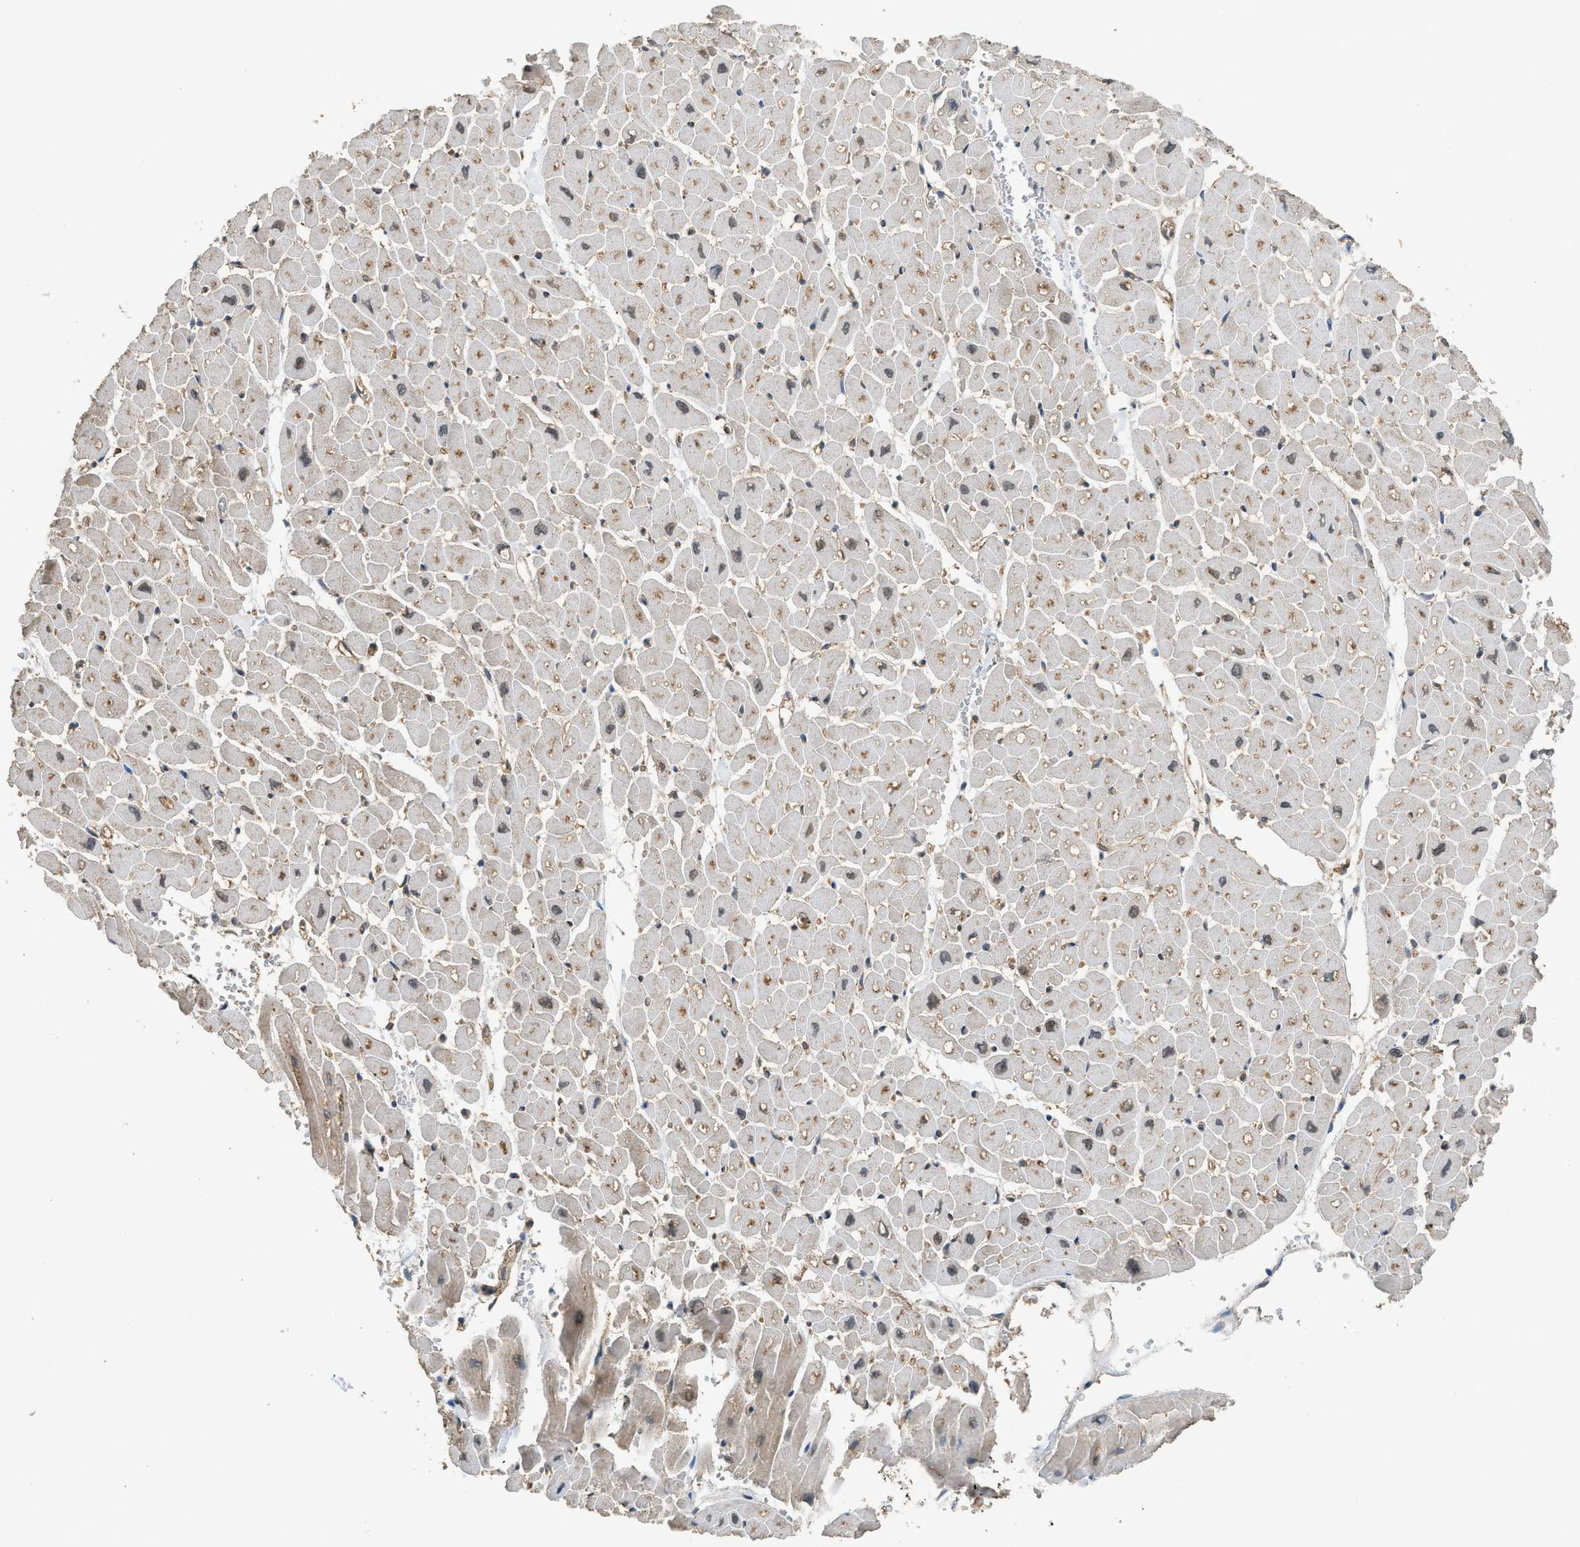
{"staining": {"intensity": "weak", "quantity": "25%-75%", "location": "cytoplasmic/membranous"}, "tissue": "heart muscle", "cell_type": "Cardiomyocytes", "image_type": "normal", "snomed": [{"axis": "morphology", "description": "Normal tissue, NOS"}, {"axis": "topography", "description": "Heart"}], "caption": "Immunohistochemical staining of unremarkable heart muscle reveals weak cytoplasmic/membranous protein positivity in about 25%-75% of cardiomyocytes. Immunohistochemistry stains the protein of interest in brown and the nuclei are stained blue.", "gene": "HIP1R", "patient": {"sex": "male", "age": 45}}